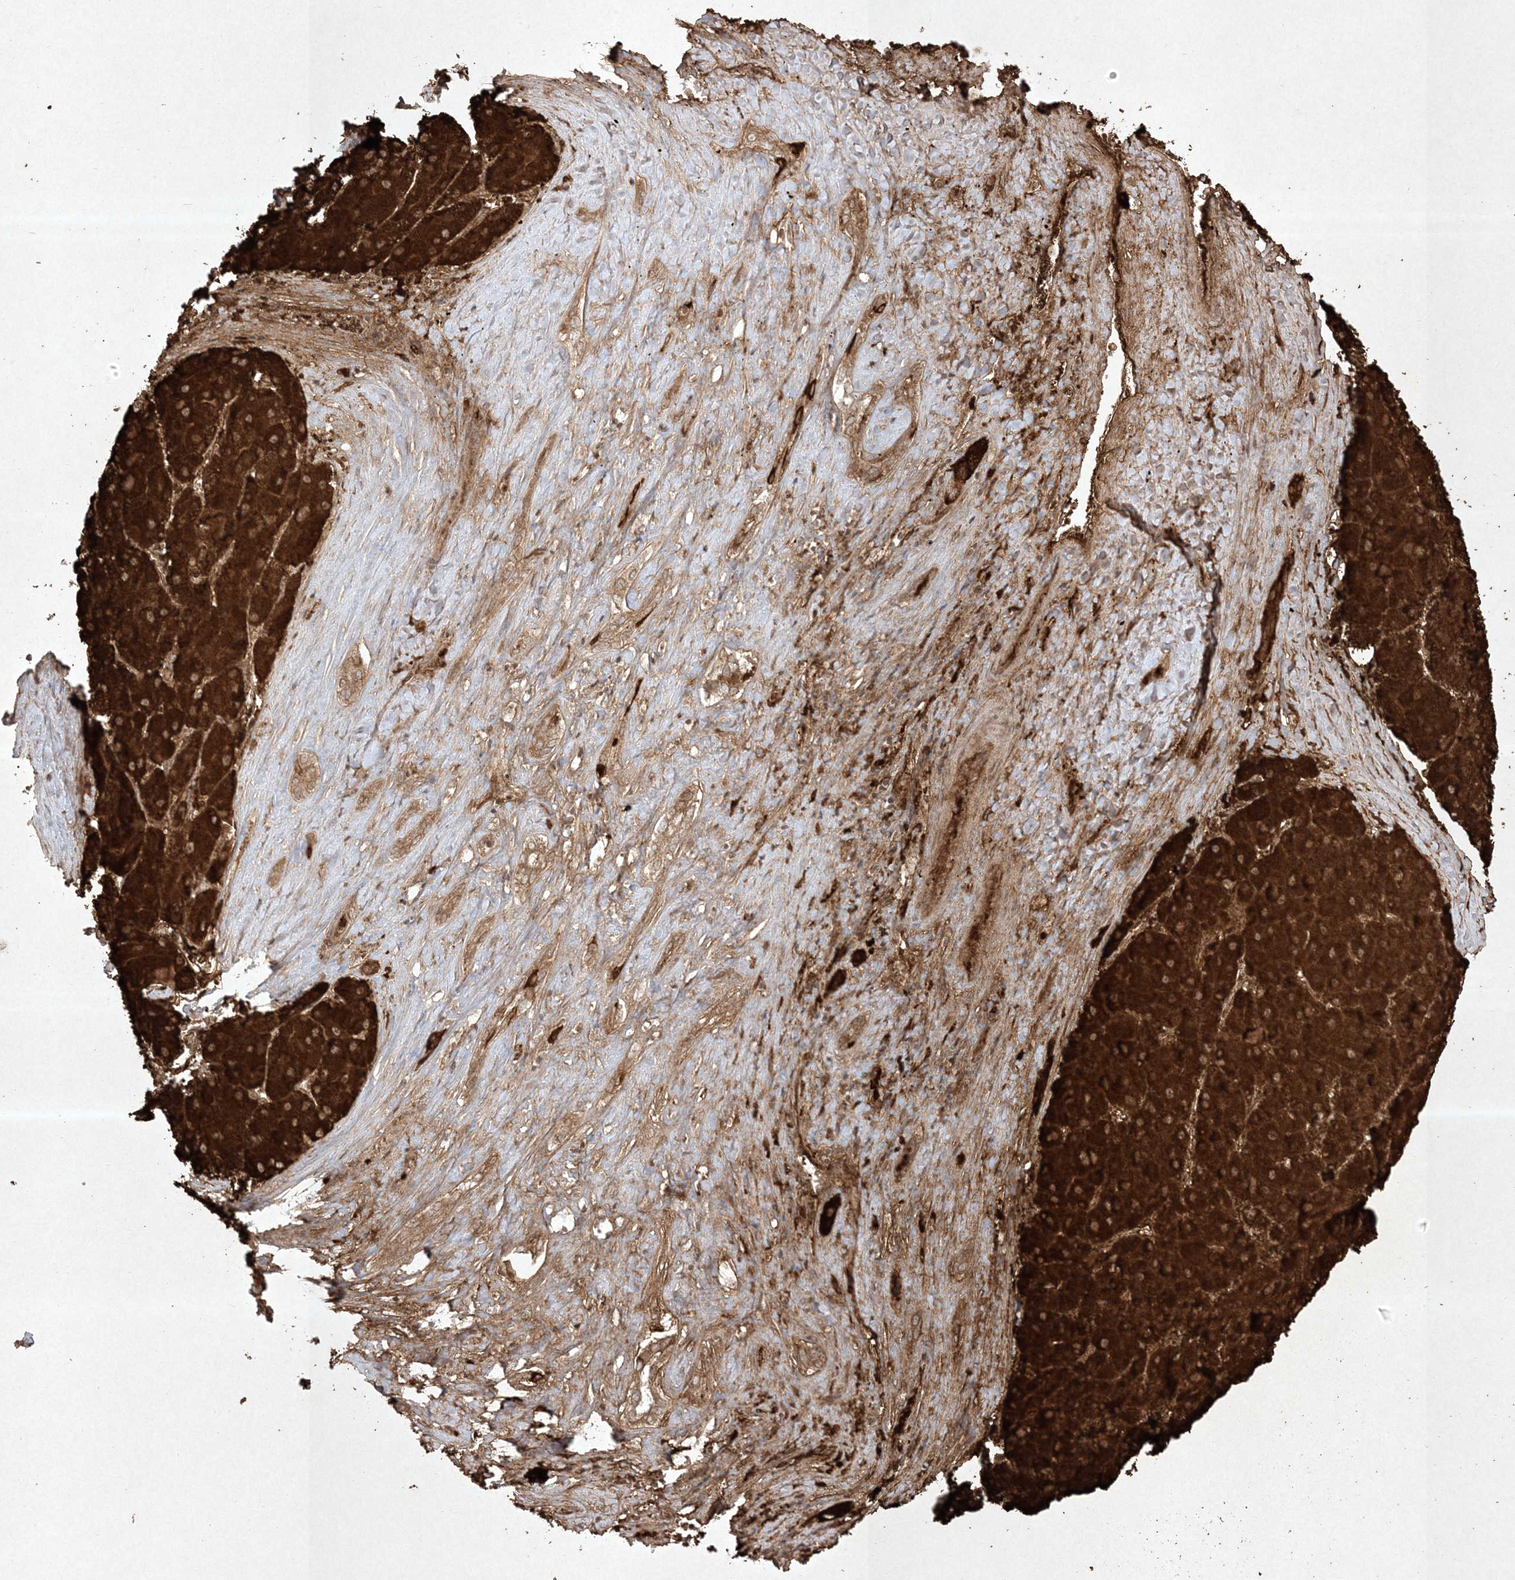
{"staining": {"intensity": "strong", "quantity": ">75%", "location": "cytoplasmic/membranous"}, "tissue": "liver cancer", "cell_type": "Tumor cells", "image_type": "cancer", "snomed": [{"axis": "morphology", "description": "Carcinoma, Hepatocellular, NOS"}, {"axis": "topography", "description": "Liver"}], "caption": "Immunohistochemistry (IHC) (DAB) staining of liver cancer (hepatocellular carcinoma) demonstrates strong cytoplasmic/membranous protein positivity in about >75% of tumor cells.", "gene": "PTK6", "patient": {"sex": "female", "age": 73}}